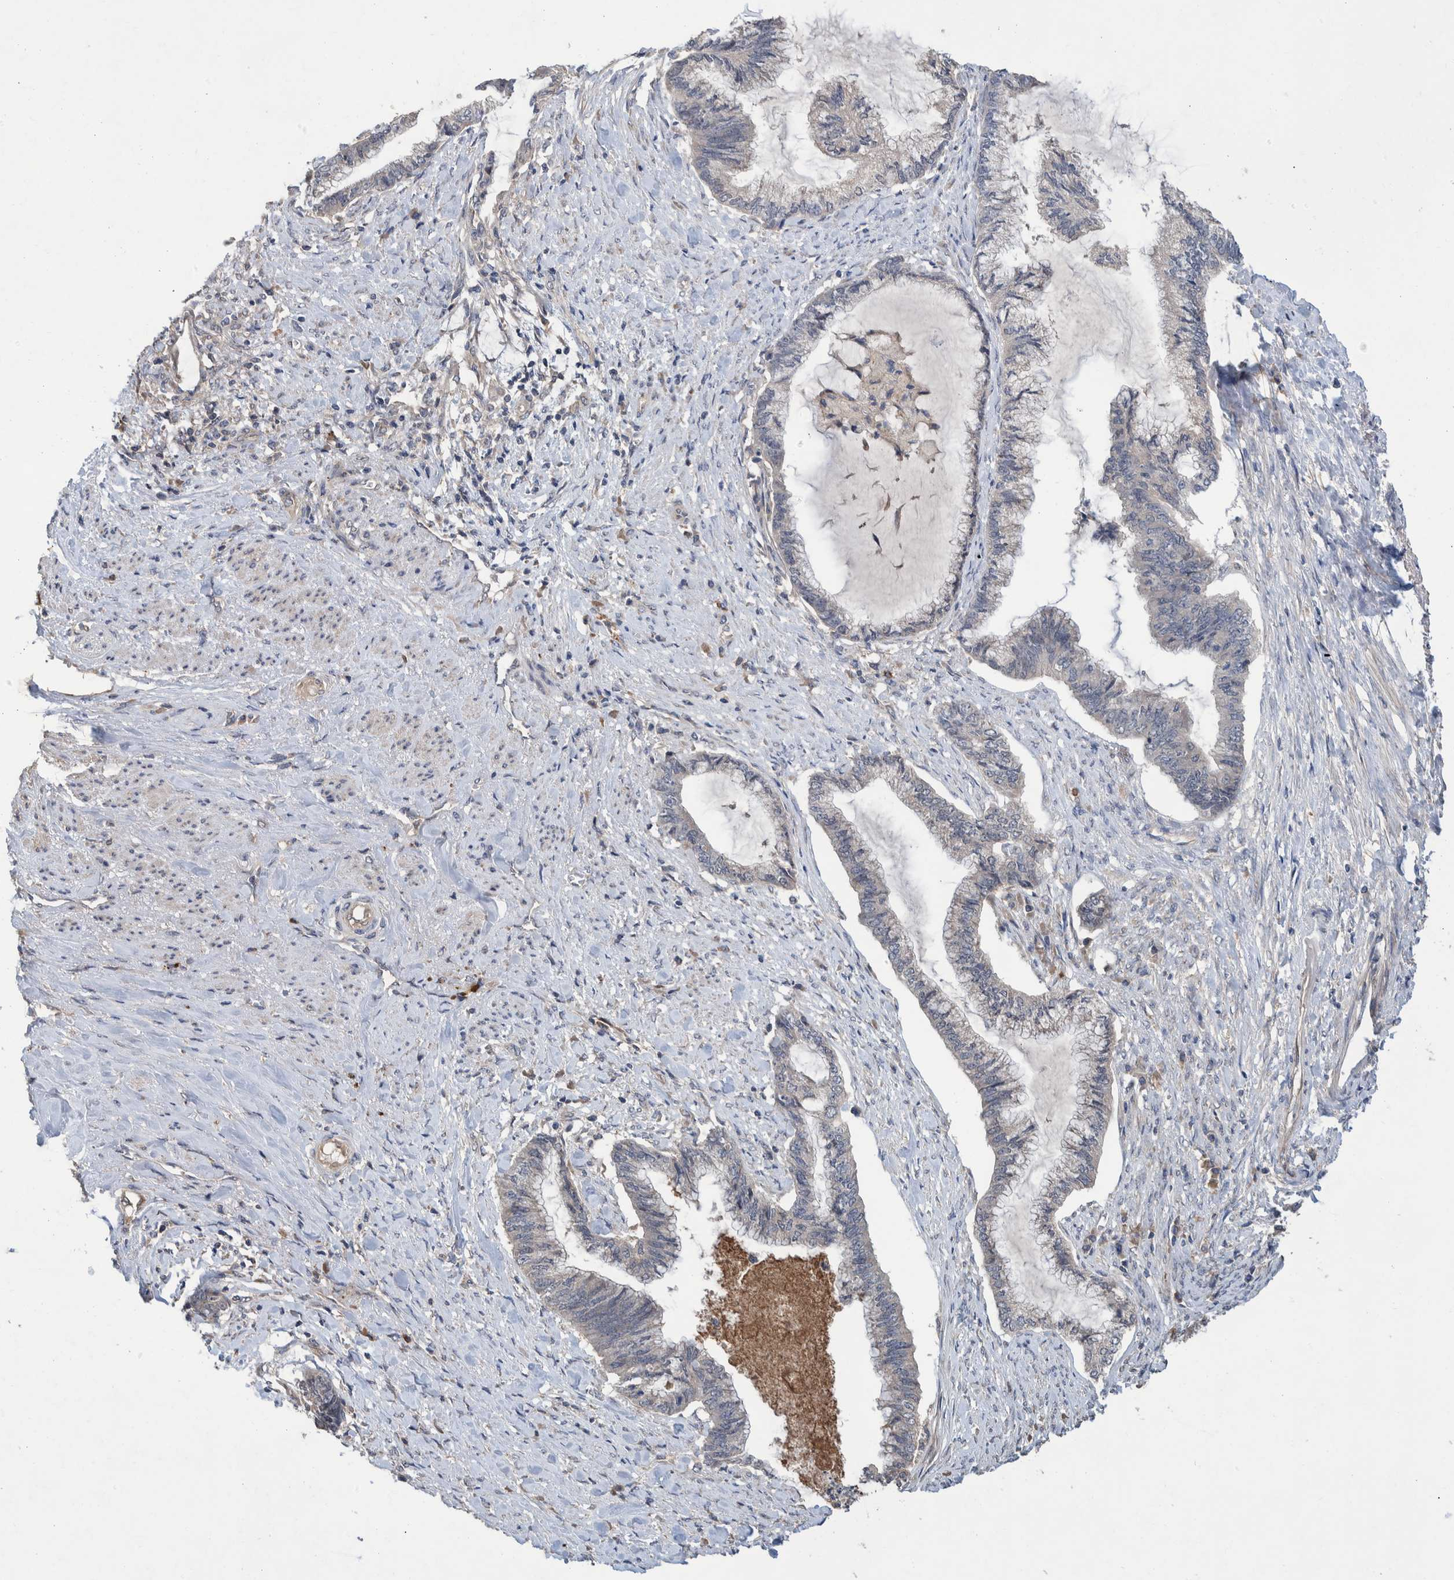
{"staining": {"intensity": "negative", "quantity": "none", "location": "none"}, "tissue": "endometrial cancer", "cell_type": "Tumor cells", "image_type": "cancer", "snomed": [{"axis": "morphology", "description": "Adenocarcinoma, NOS"}, {"axis": "topography", "description": "Endometrium"}], "caption": "DAB (3,3'-diaminobenzidine) immunohistochemical staining of human endometrial adenocarcinoma demonstrates no significant expression in tumor cells.", "gene": "PLPBP", "patient": {"sex": "female", "age": 86}}